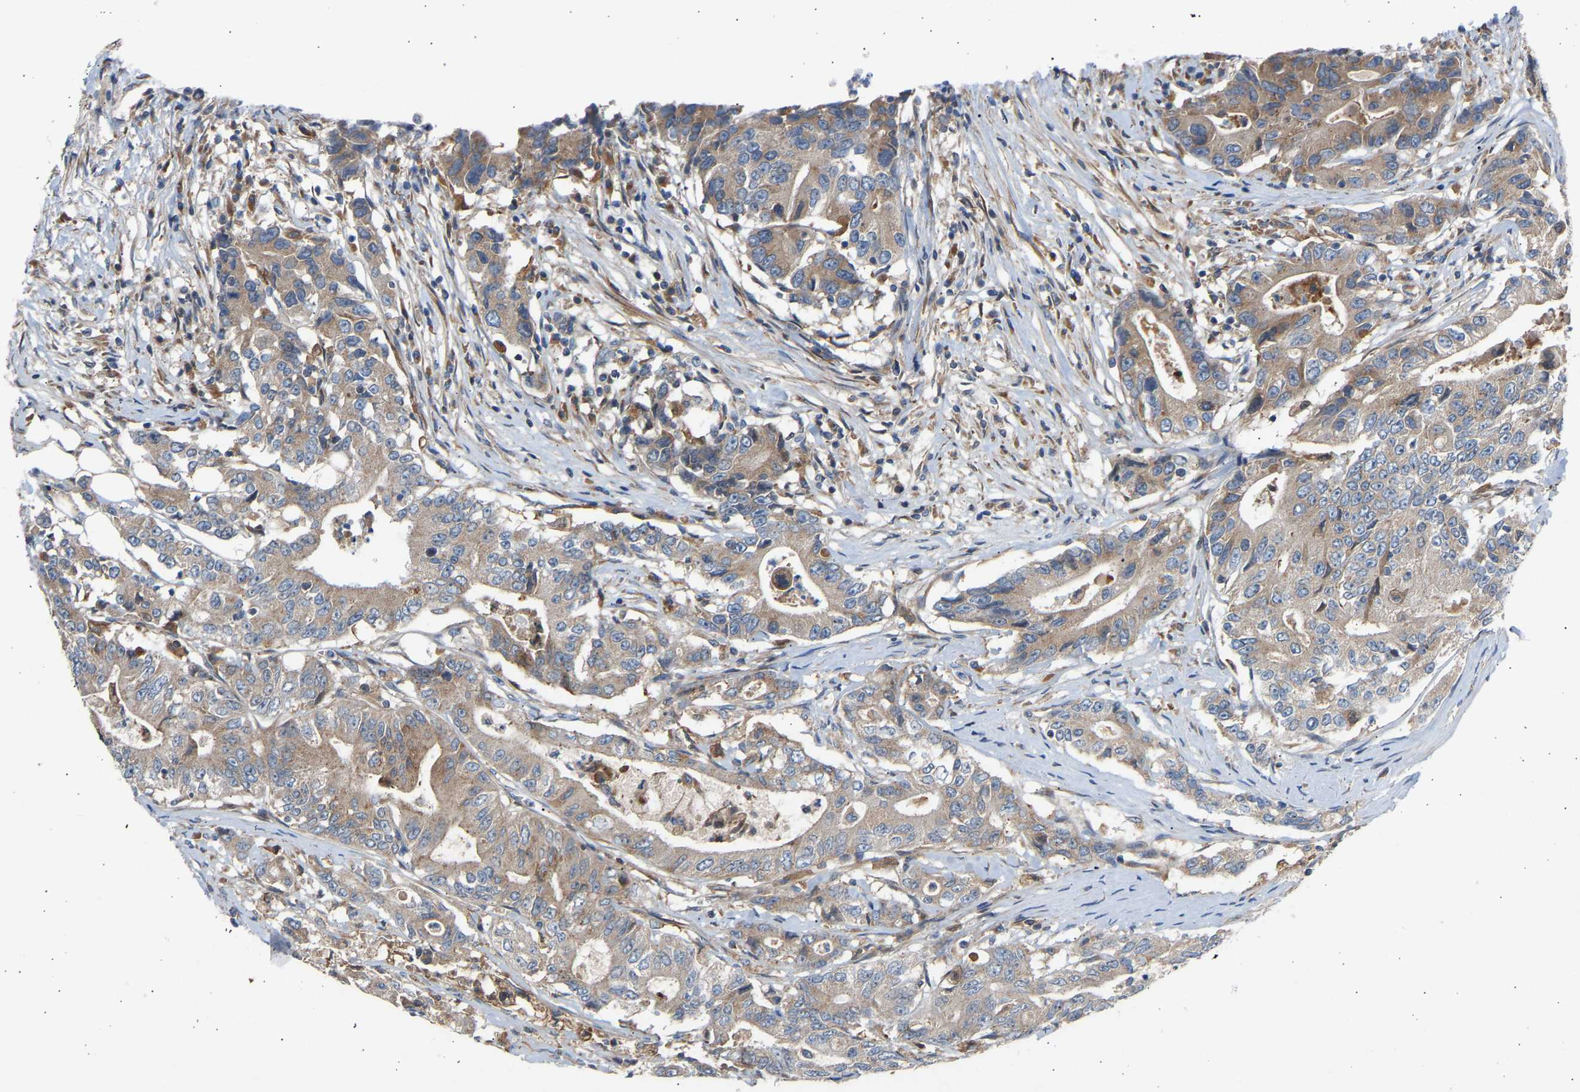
{"staining": {"intensity": "weak", "quantity": ">75%", "location": "cytoplasmic/membranous"}, "tissue": "colorectal cancer", "cell_type": "Tumor cells", "image_type": "cancer", "snomed": [{"axis": "morphology", "description": "Adenocarcinoma, NOS"}, {"axis": "topography", "description": "Colon"}], "caption": "A low amount of weak cytoplasmic/membranous expression is appreciated in about >75% of tumor cells in adenocarcinoma (colorectal) tissue. (DAB IHC, brown staining for protein, blue staining for nuclei).", "gene": "GCN1", "patient": {"sex": "female", "age": 77}}